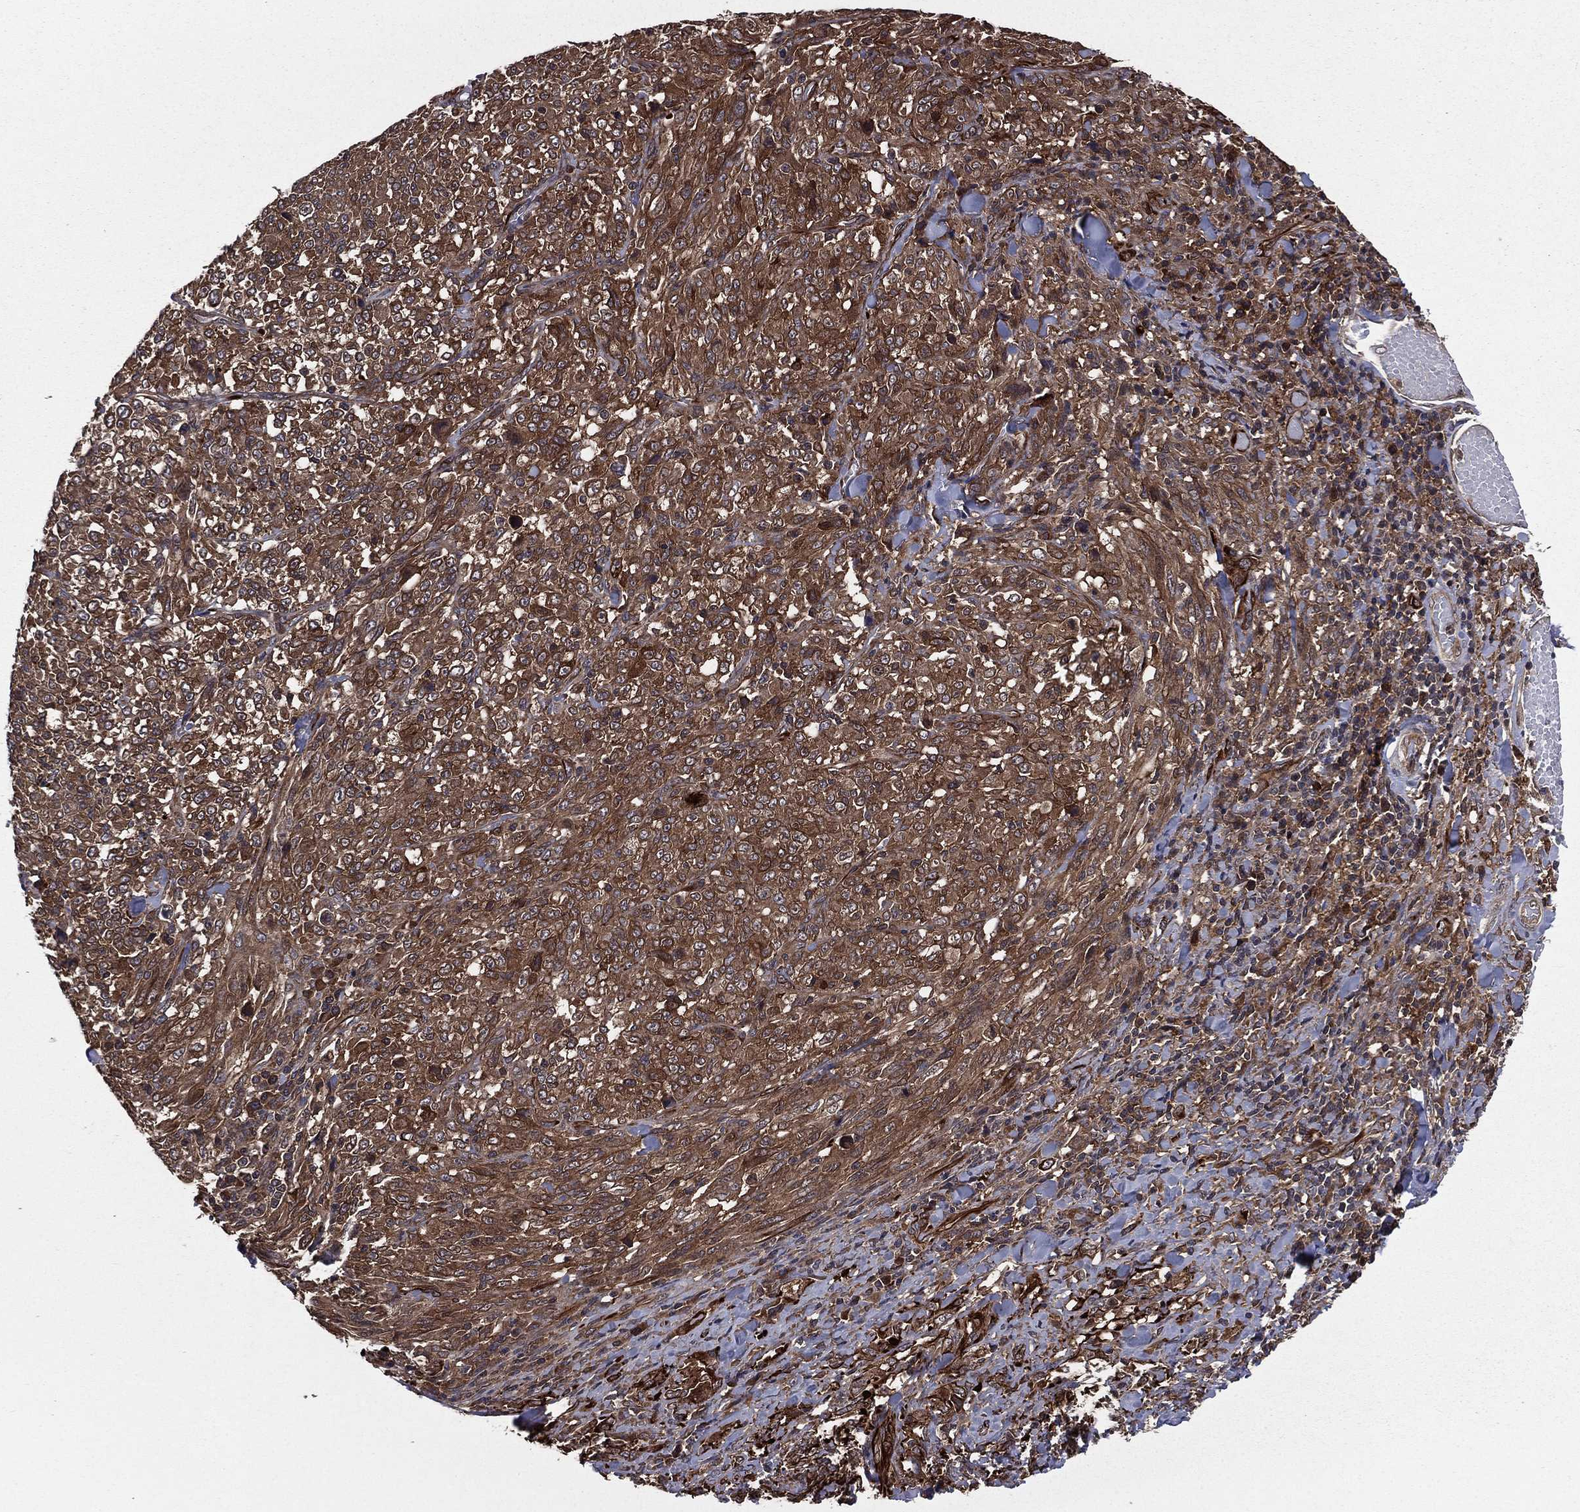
{"staining": {"intensity": "moderate", "quantity": ">75%", "location": "cytoplasmic/membranous"}, "tissue": "melanoma", "cell_type": "Tumor cells", "image_type": "cancer", "snomed": [{"axis": "morphology", "description": "Malignant melanoma, NOS"}, {"axis": "topography", "description": "Skin"}], "caption": "DAB (3,3'-diaminobenzidine) immunohistochemical staining of human melanoma demonstrates moderate cytoplasmic/membranous protein staining in approximately >75% of tumor cells.", "gene": "CERT1", "patient": {"sex": "female", "age": 91}}